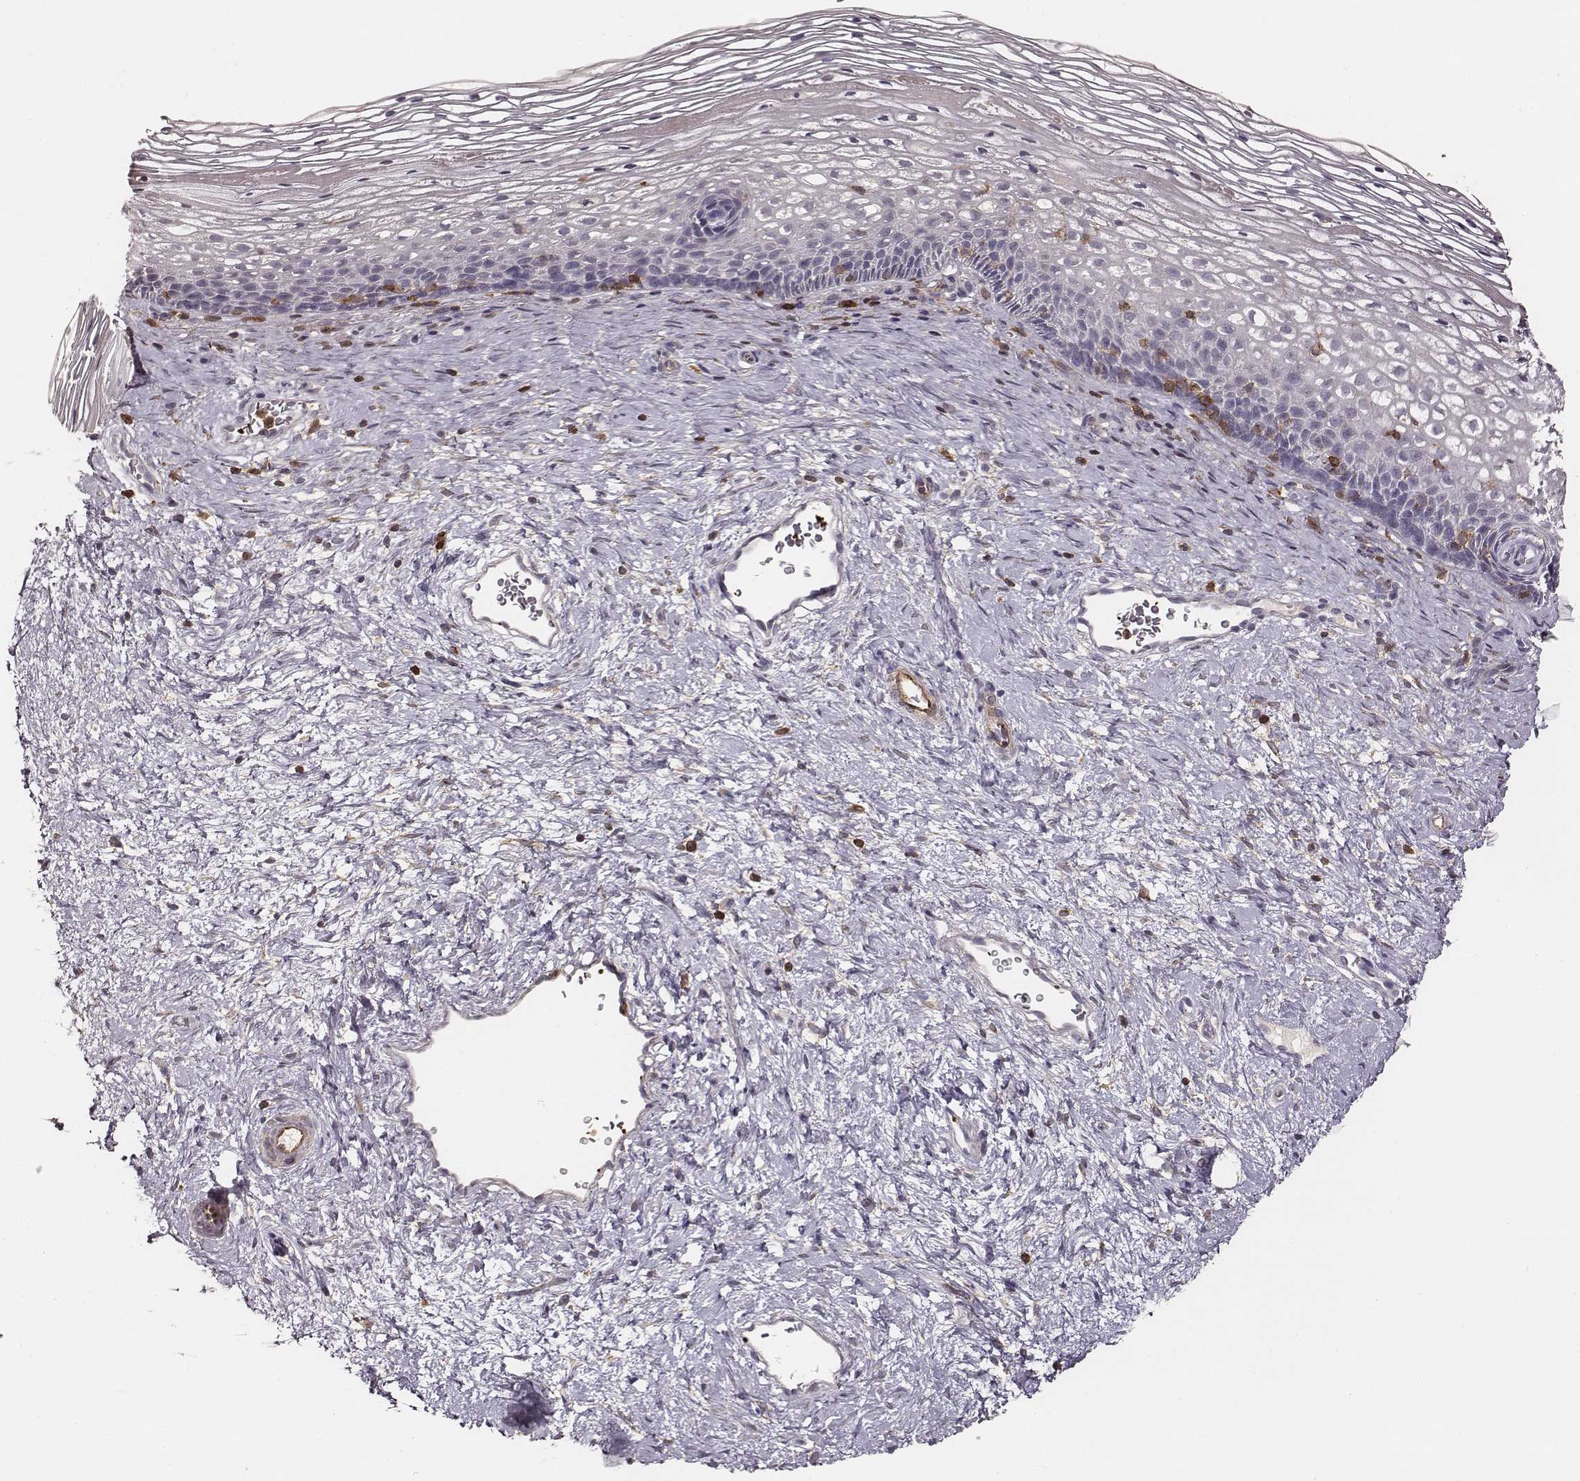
{"staining": {"intensity": "negative", "quantity": "none", "location": "none"}, "tissue": "cervix", "cell_type": "Glandular cells", "image_type": "normal", "snomed": [{"axis": "morphology", "description": "Normal tissue, NOS"}, {"axis": "topography", "description": "Cervix"}], "caption": "The IHC micrograph has no significant staining in glandular cells of cervix. (Brightfield microscopy of DAB (3,3'-diaminobenzidine) immunohistochemistry at high magnification).", "gene": "ZYX", "patient": {"sex": "female", "age": 34}}